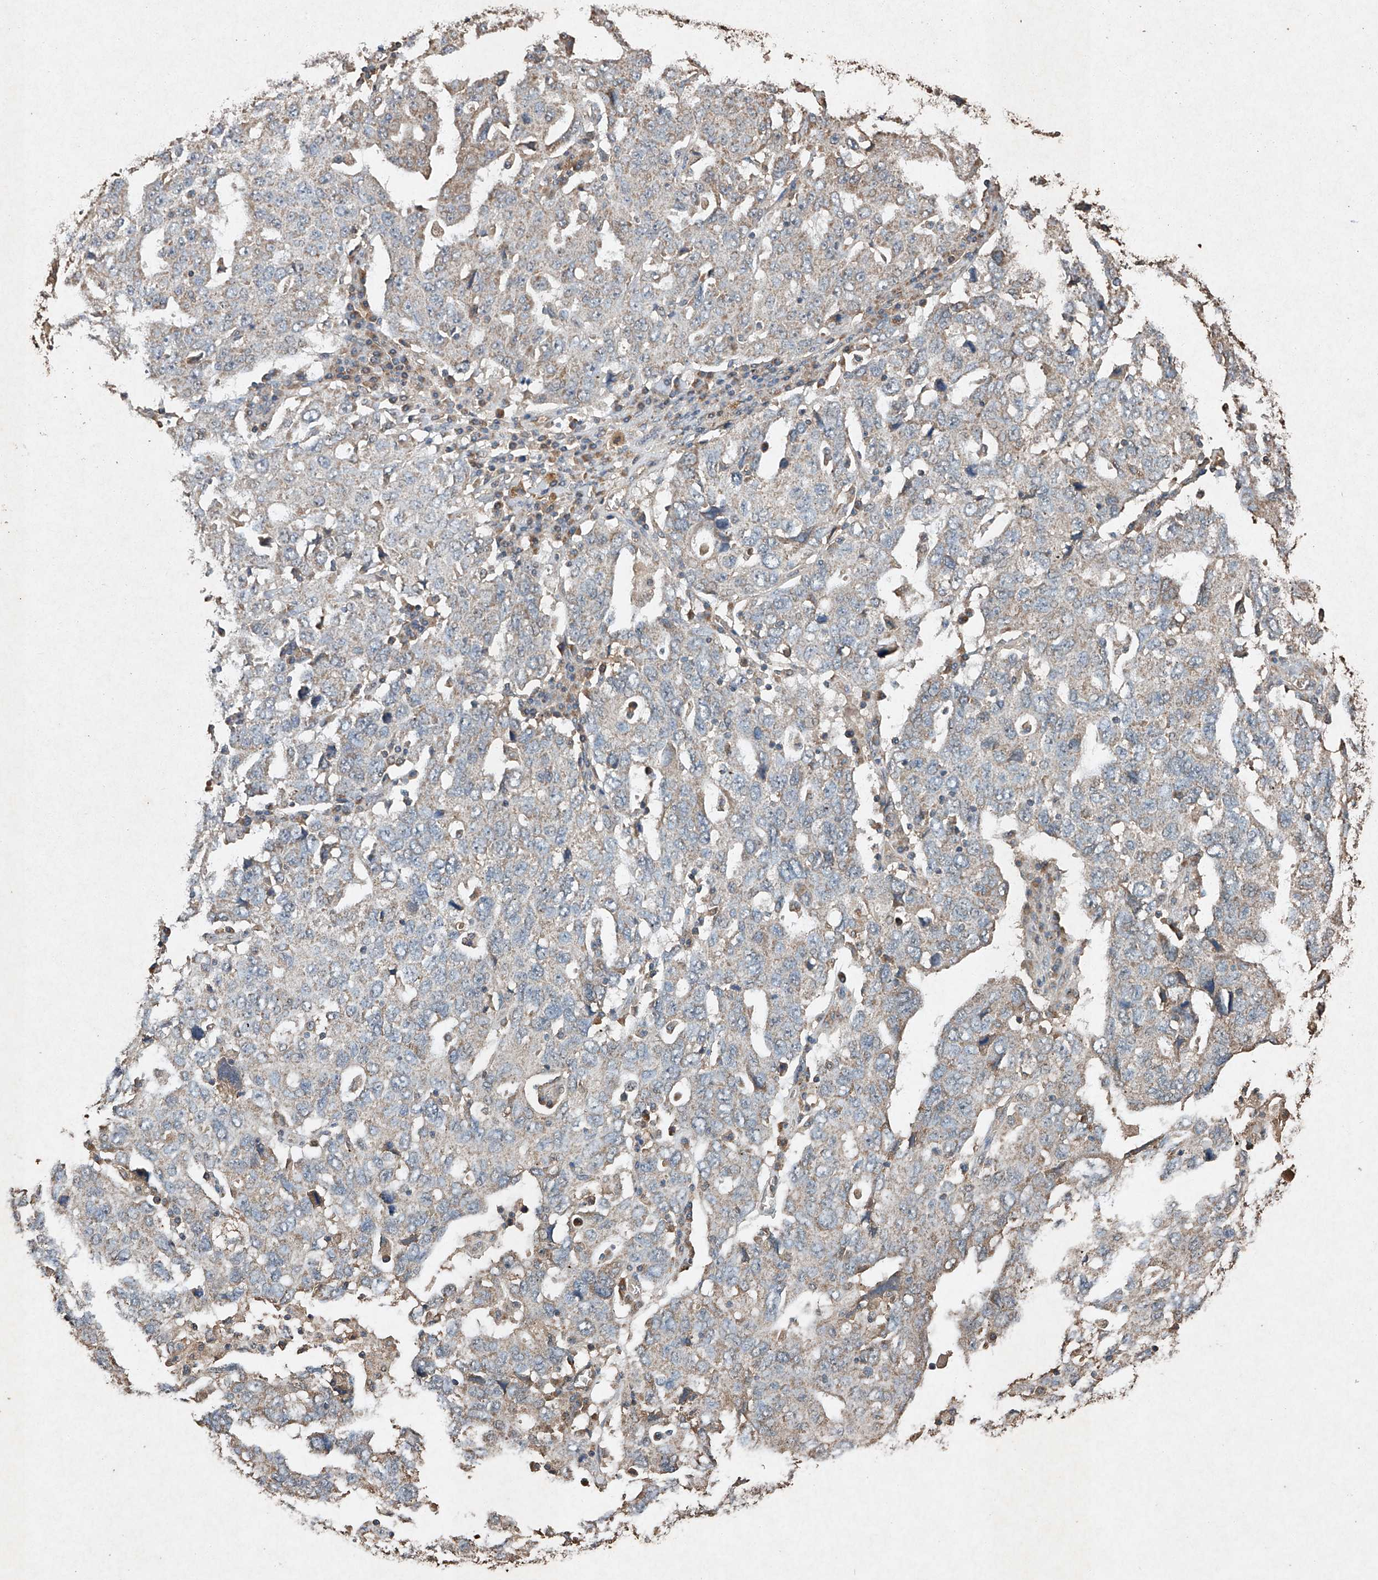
{"staining": {"intensity": "weak", "quantity": "25%-75%", "location": "cytoplasmic/membranous"}, "tissue": "ovarian cancer", "cell_type": "Tumor cells", "image_type": "cancer", "snomed": [{"axis": "morphology", "description": "Carcinoma, endometroid"}, {"axis": "topography", "description": "Ovary"}], "caption": "Ovarian cancer (endometroid carcinoma) stained with a brown dye reveals weak cytoplasmic/membranous positive expression in about 25%-75% of tumor cells.", "gene": "STK3", "patient": {"sex": "female", "age": 62}}